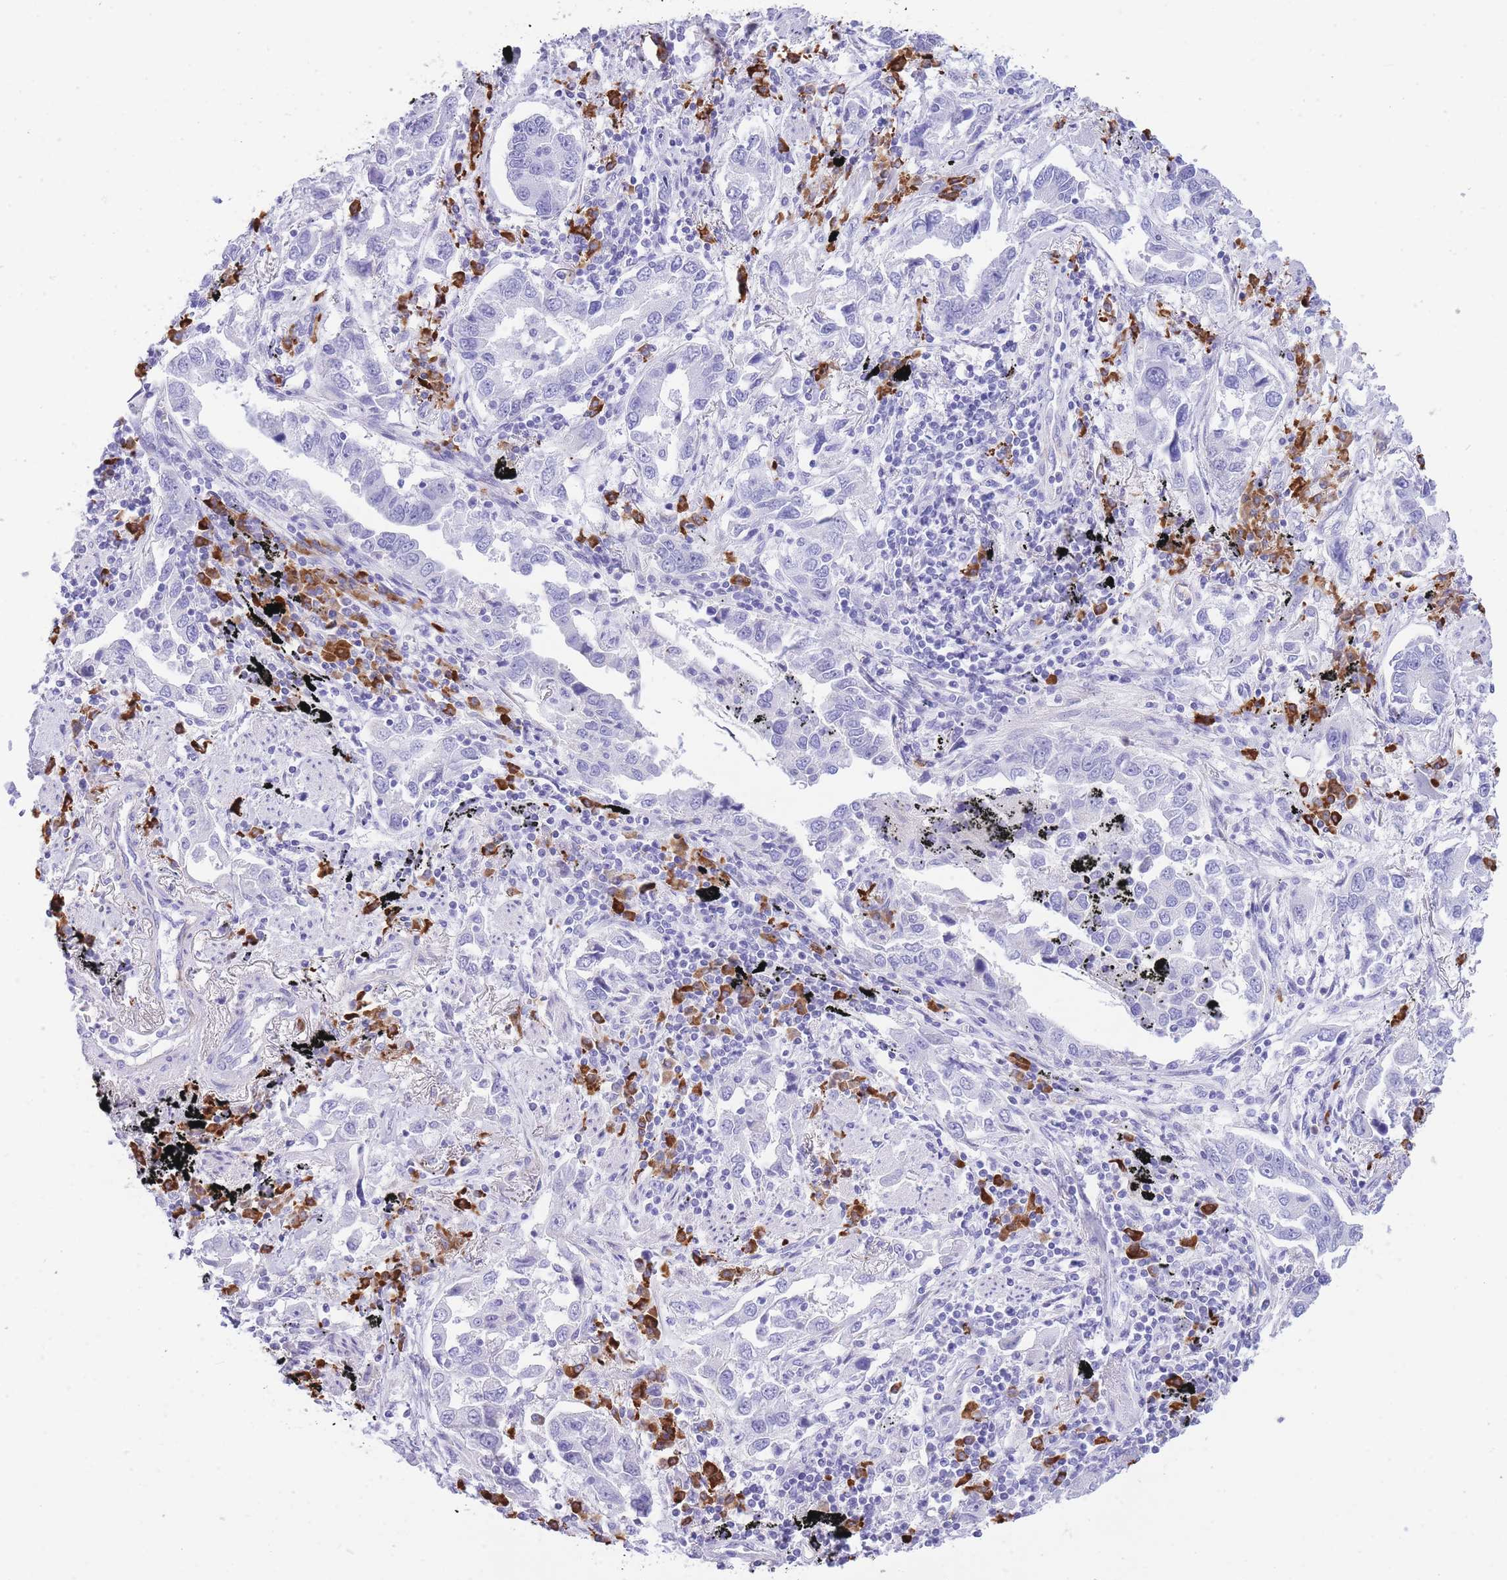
{"staining": {"intensity": "negative", "quantity": "none", "location": "none"}, "tissue": "lung cancer", "cell_type": "Tumor cells", "image_type": "cancer", "snomed": [{"axis": "morphology", "description": "Adenocarcinoma, NOS"}, {"axis": "topography", "description": "Lung"}], "caption": "This is an immunohistochemistry histopathology image of lung cancer (adenocarcinoma). There is no positivity in tumor cells.", "gene": "ZFP62", "patient": {"sex": "male", "age": 67}}